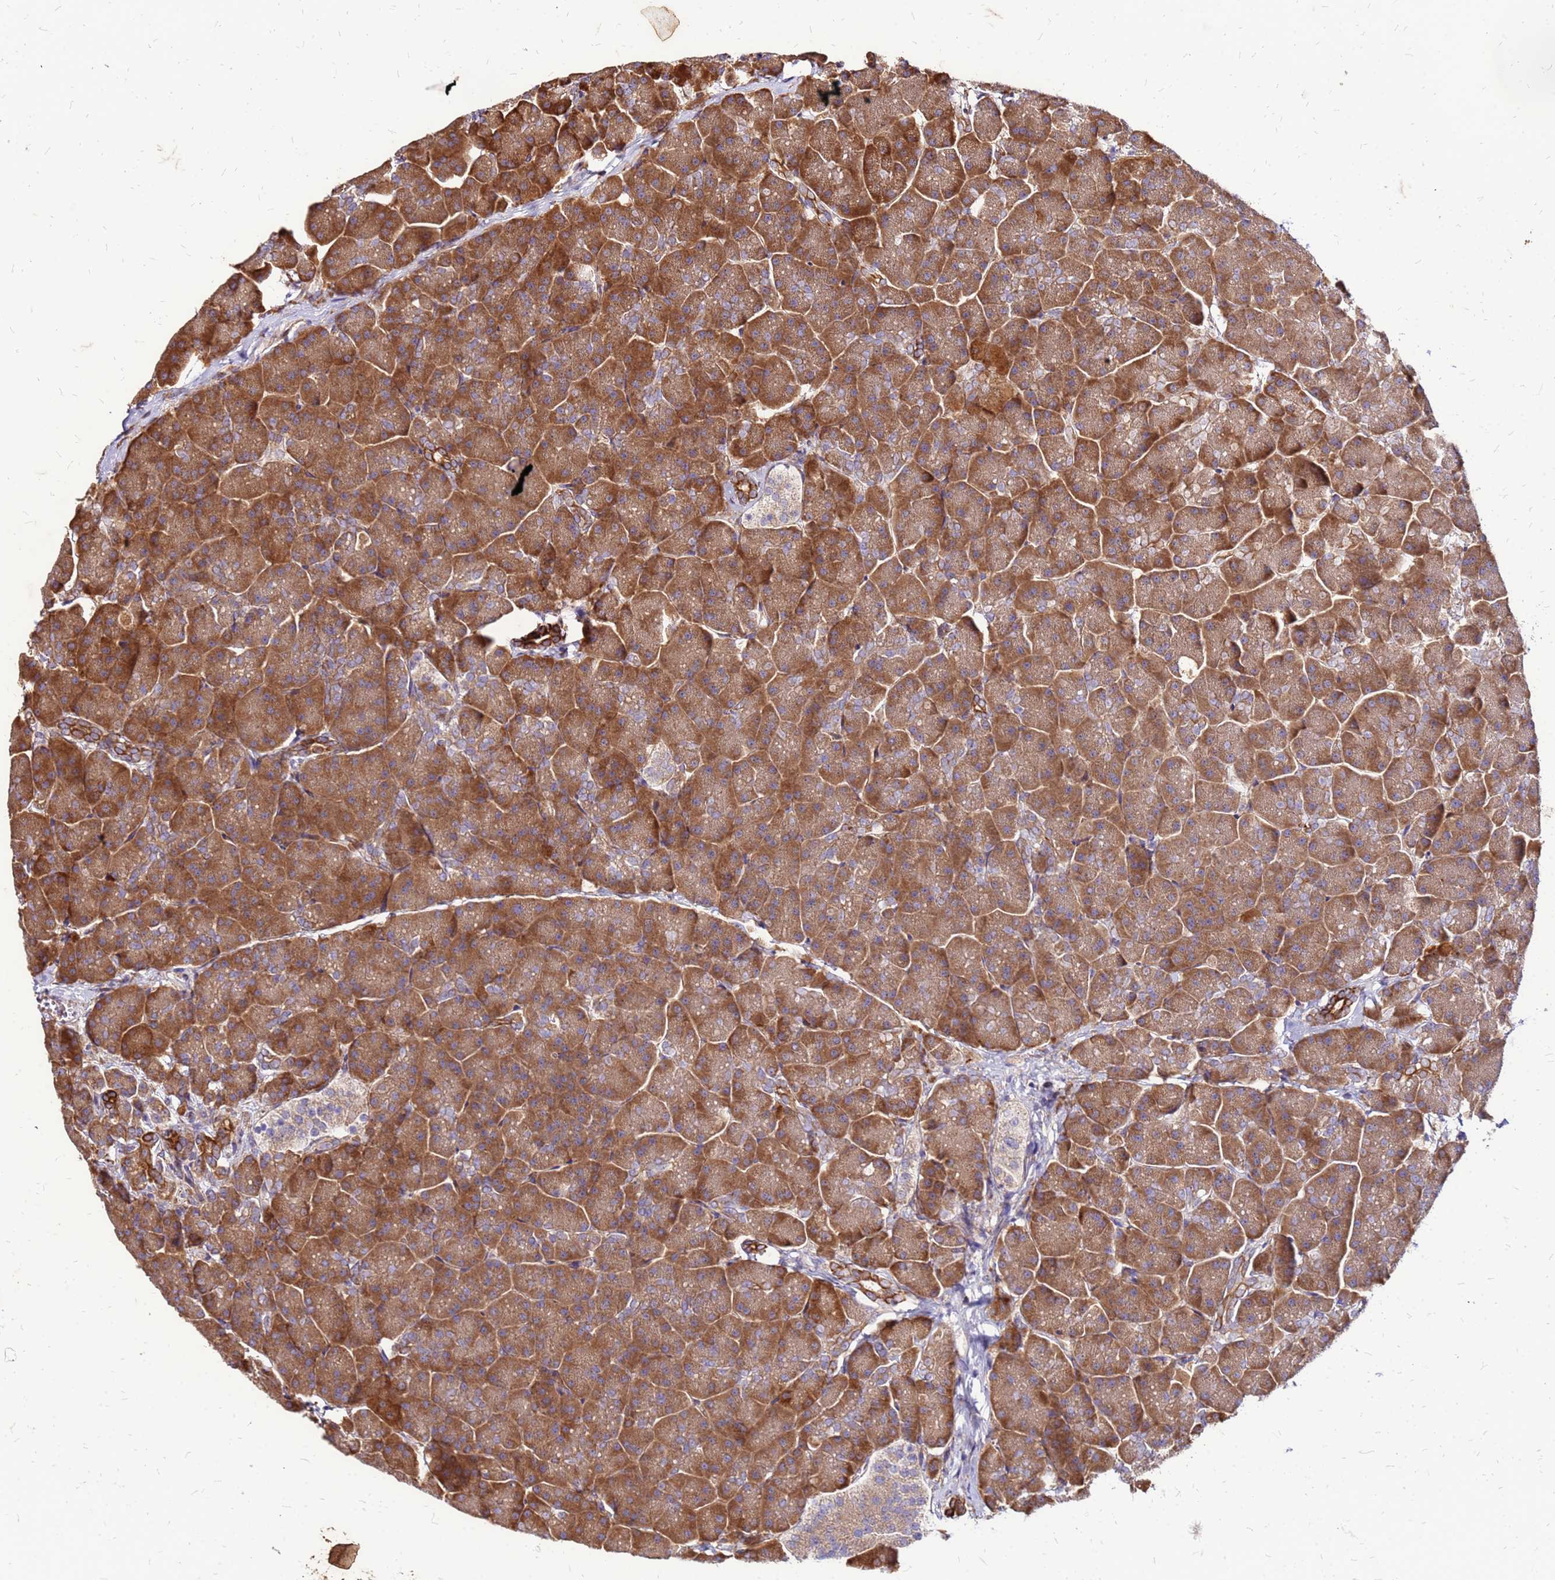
{"staining": {"intensity": "strong", "quantity": ">75%", "location": "cytoplasmic/membranous"}, "tissue": "pancreas", "cell_type": "Exocrine glandular cells", "image_type": "normal", "snomed": [{"axis": "morphology", "description": "Normal tissue, NOS"}, {"axis": "topography", "description": "Pancreas"}, {"axis": "topography", "description": "Peripheral nerve tissue"}], "caption": "The histopathology image exhibits immunohistochemical staining of normal pancreas. There is strong cytoplasmic/membranous positivity is appreciated in about >75% of exocrine glandular cells.", "gene": "VMO1", "patient": {"sex": "male", "age": 54}}